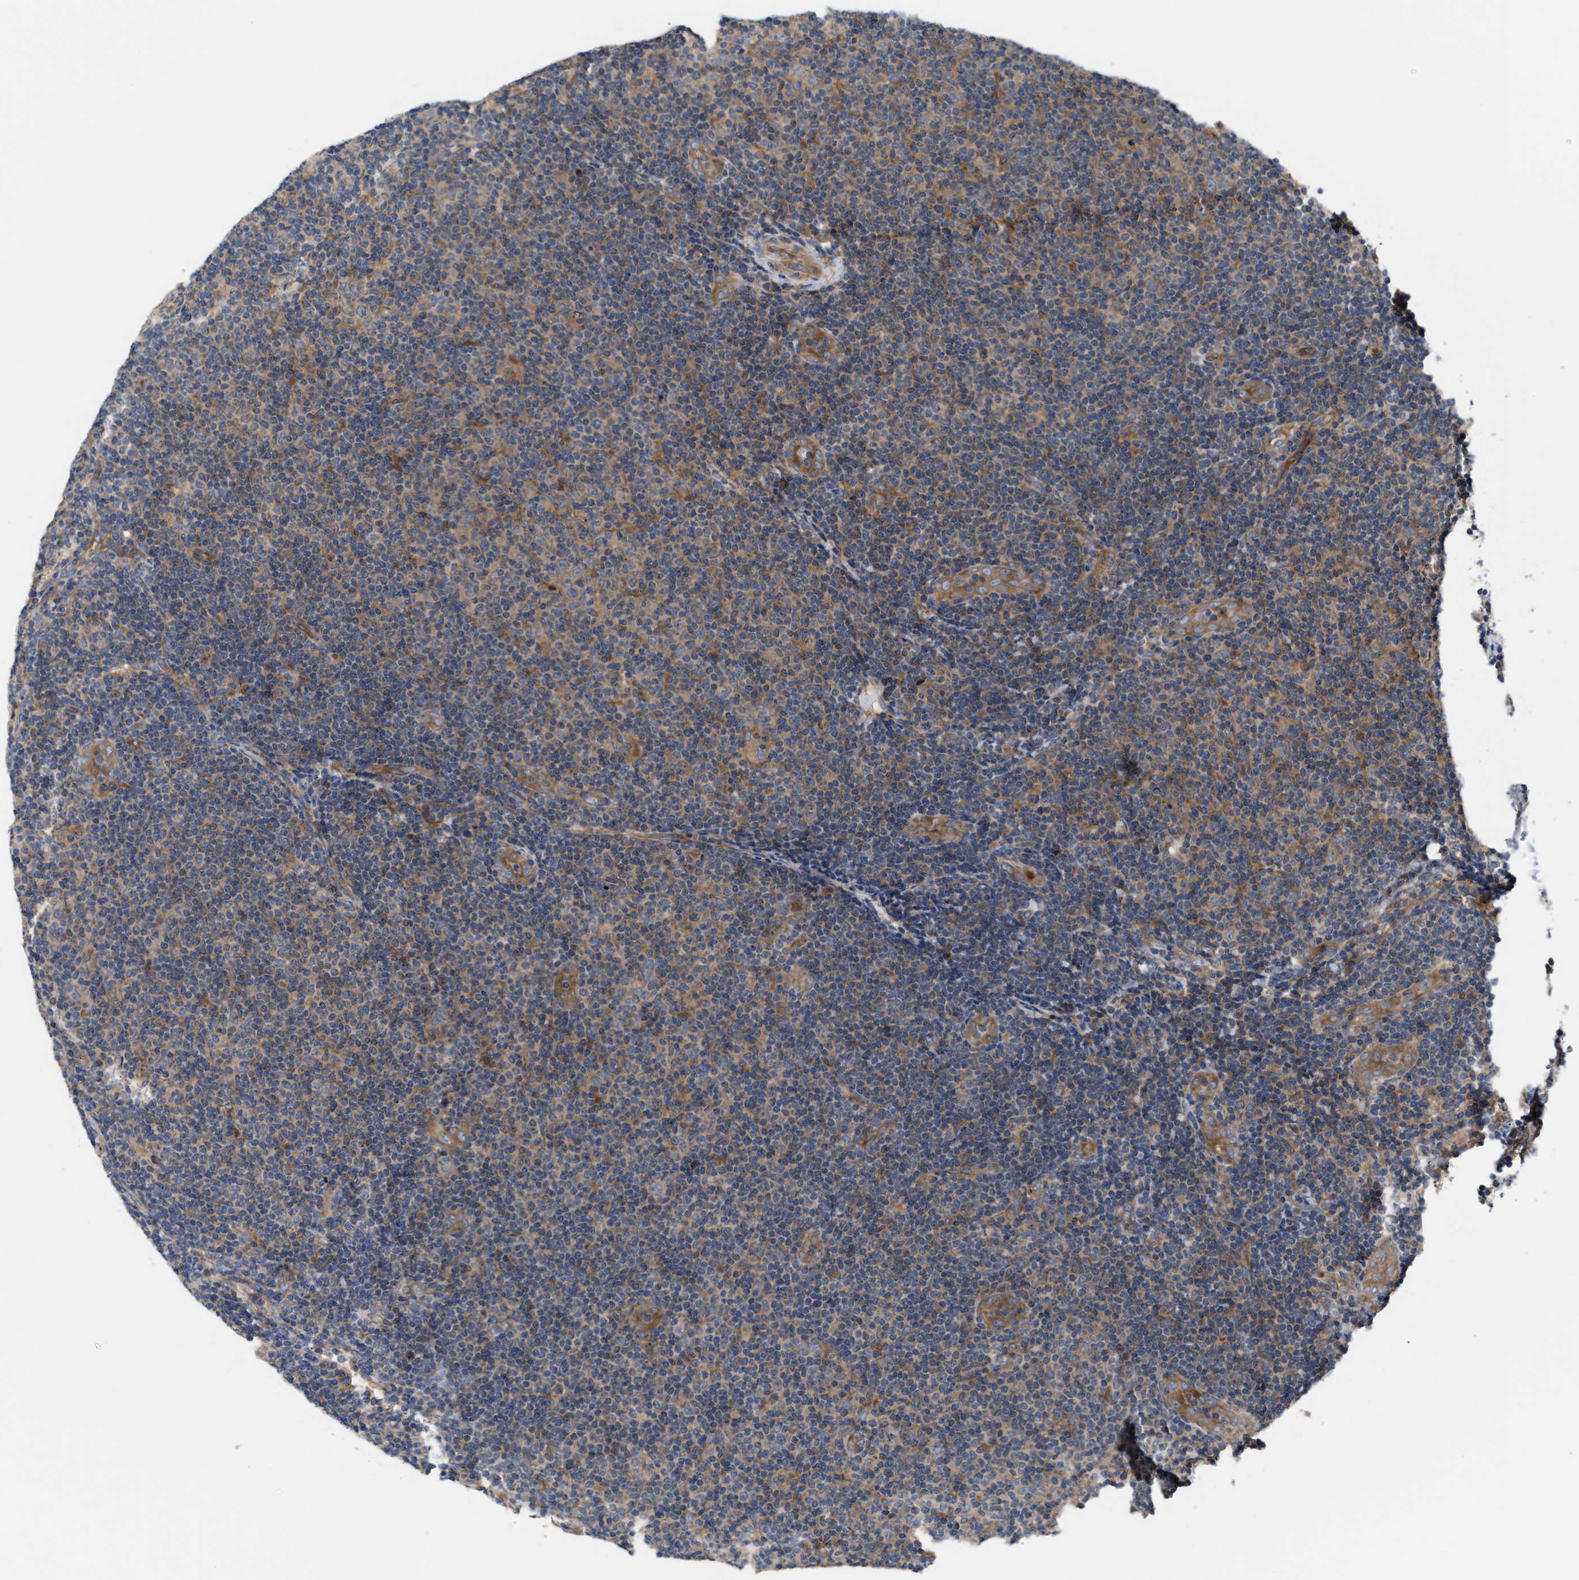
{"staining": {"intensity": "moderate", "quantity": ">75%", "location": "cytoplasmic/membranous"}, "tissue": "lymphoma", "cell_type": "Tumor cells", "image_type": "cancer", "snomed": [{"axis": "morphology", "description": "Malignant lymphoma, non-Hodgkin's type, Low grade"}, {"axis": "topography", "description": "Lymph node"}], "caption": "This image exhibits malignant lymphoma, non-Hodgkin's type (low-grade) stained with immunohistochemistry (IHC) to label a protein in brown. The cytoplasmic/membranous of tumor cells show moderate positivity for the protein. Nuclei are counter-stained blue.", "gene": "LAPTM4B", "patient": {"sex": "male", "age": 83}}